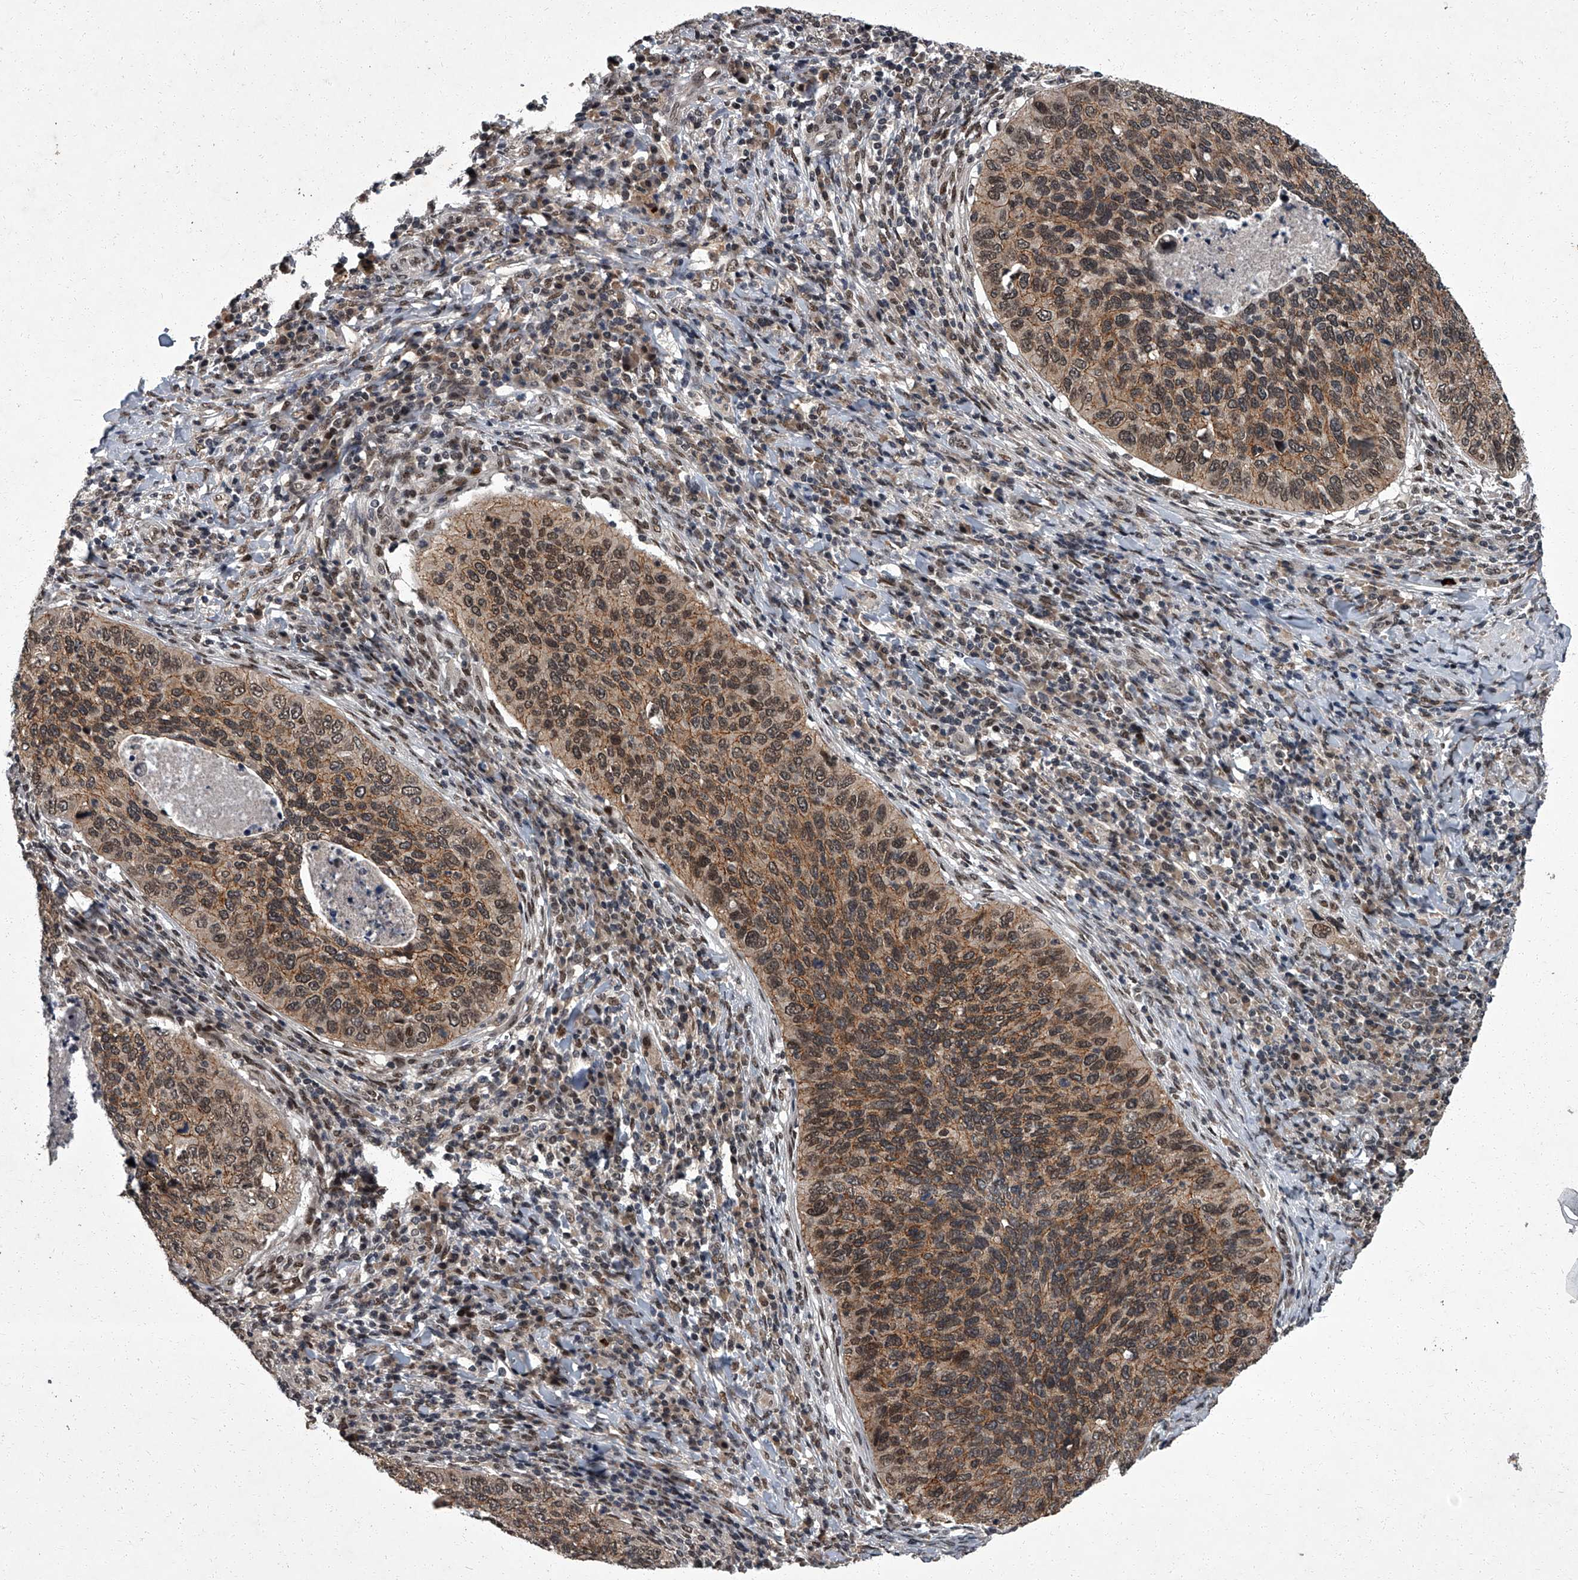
{"staining": {"intensity": "moderate", "quantity": ">75%", "location": "cytoplasmic/membranous,nuclear"}, "tissue": "cervical cancer", "cell_type": "Tumor cells", "image_type": "cancer", "snomed": [{"axis": "morphology", "description": "Squamous cell carcinoma, NOS"}, {"axis": "topography", "description": "Cervix"}], "caption": "This is an image of immunohistochemistry (IHC) staining of squamous cell carcinoma (cervical), which shows moderate positivity in the cytoplasmic/membranous and nuclear of tumor cells.", "gene": "ZNF518B", "patient": {"sex": "female", "age": 38}}